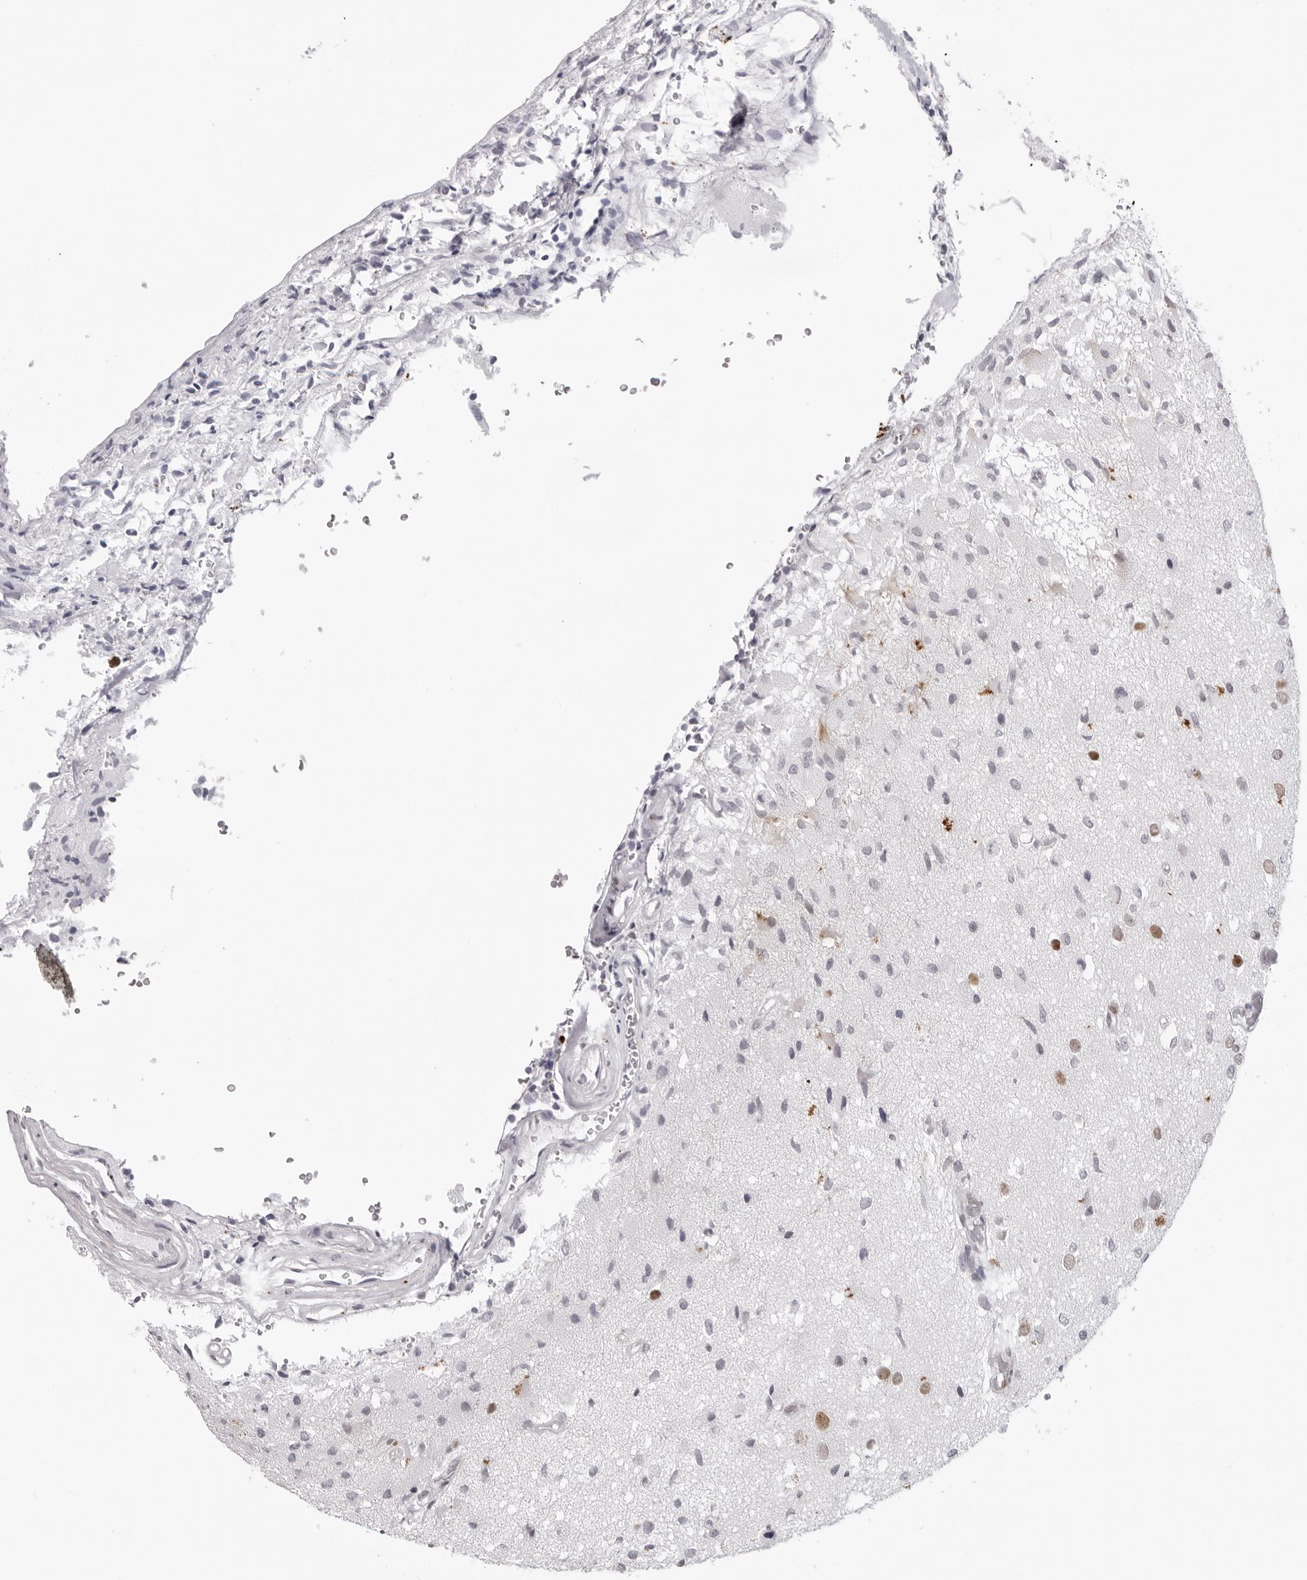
{"staining": {"intensity": "negative", "quantity": "none", "location": "none"}, "tissue": "glioma", "cell_type": "Tumor cells", "image_type": "cancer", "snomed": [{"axis": "morphology", "description": "Normal tissue, NOS"}, {"axis": "morphology", "description": "Glioma, malignant, High grade"}, {"axis": "topography", "description": "Cerebral cortex"}], "caption": "A micrograph of human glioma is negative for staining in tumor cells. The staining is performed using DAB brown chromogen with nuclei counter-stained in using hematoxylin.", "gene": "NTPCR", "patient": {"sex": "male", "age": 77}}